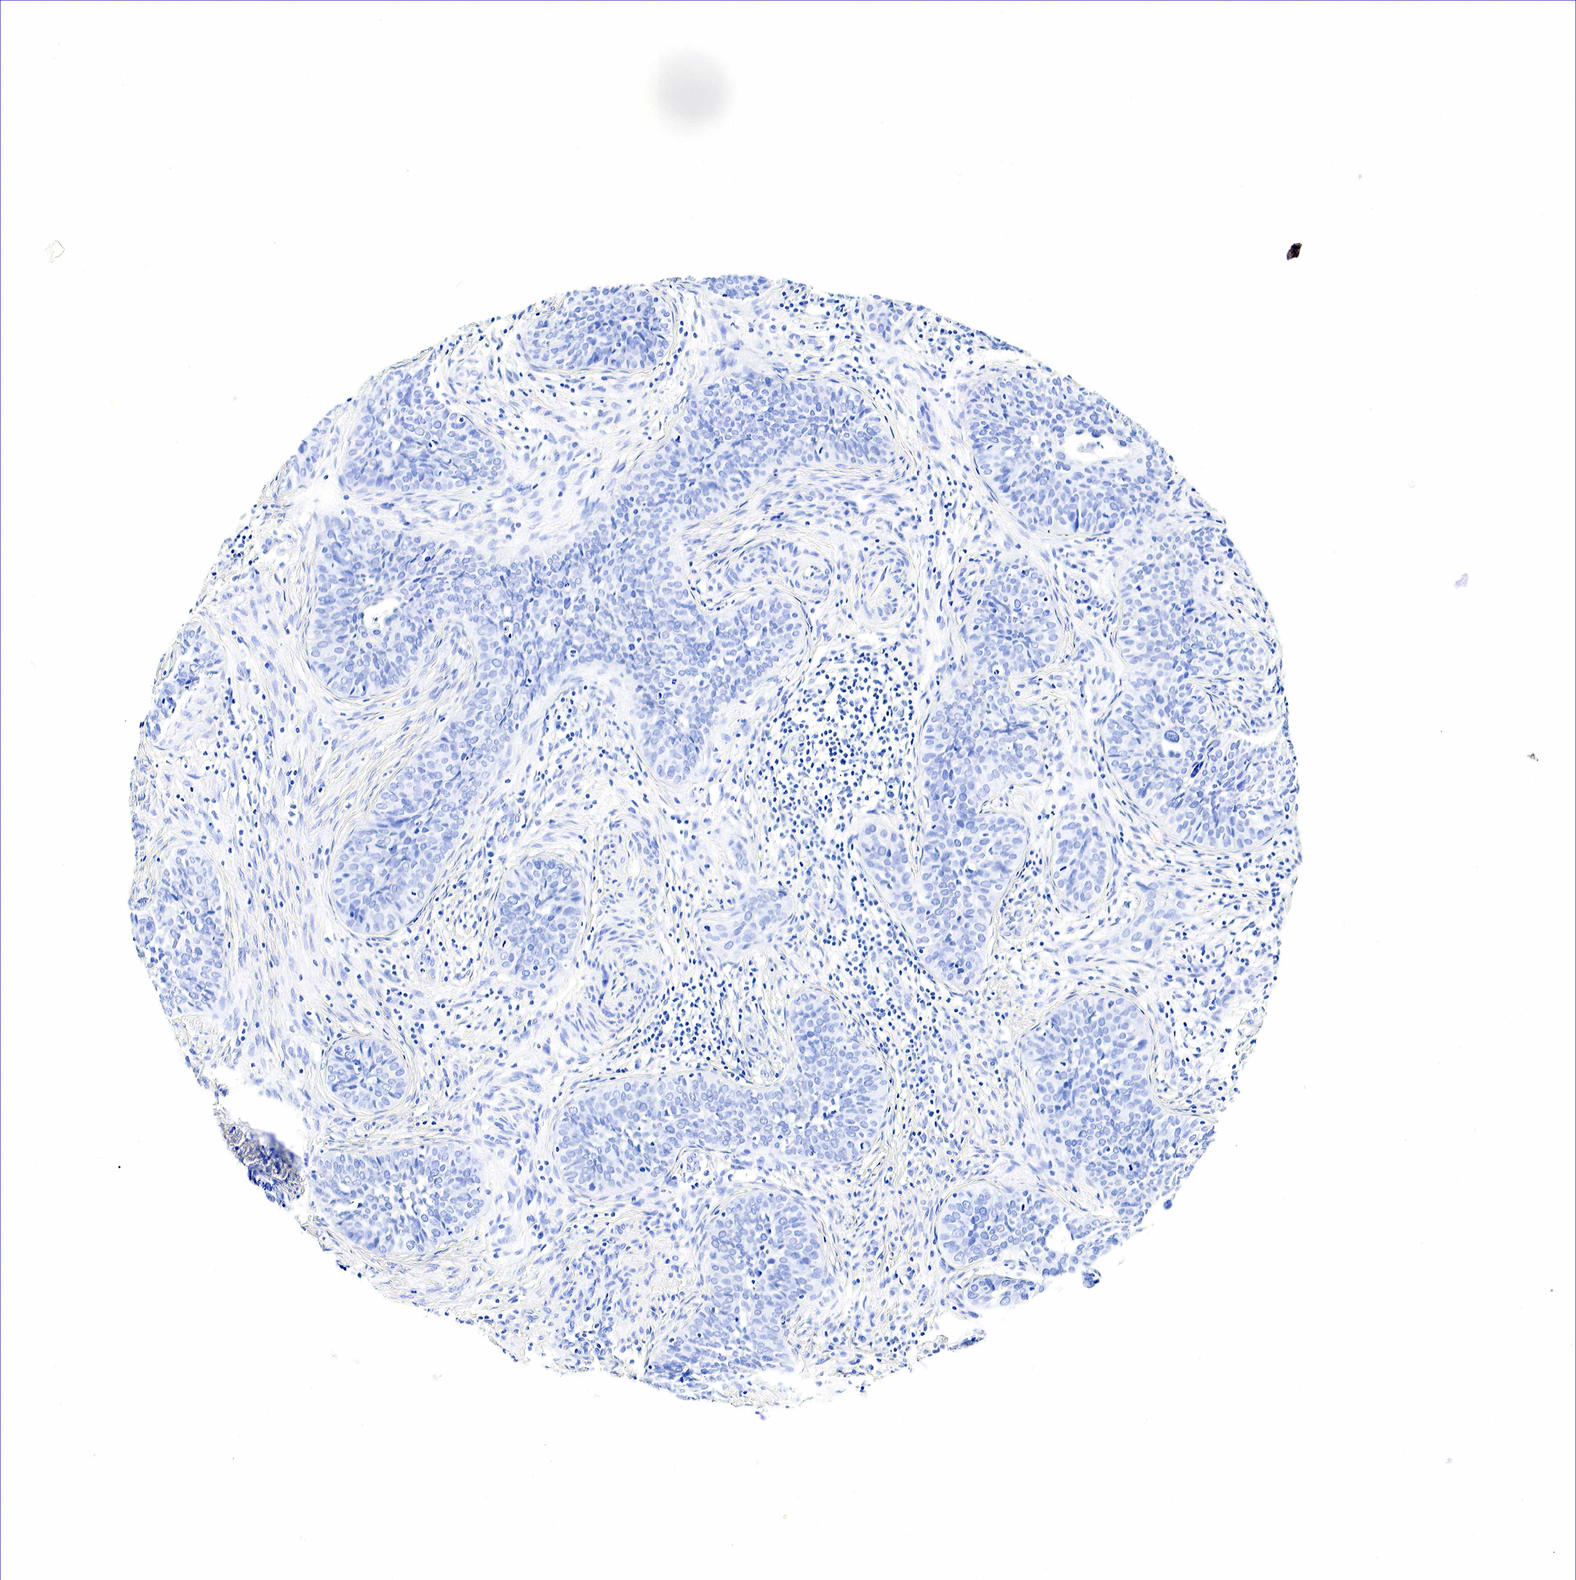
{"staining": {"intensity": "negative", "quantity": "none", "location": "none"}, "tissue": "cervical cancer", "cell_type": "Tumor cells", "image_type": "cancer", "snomed": [{"axis": "morphology", "description": "Squamous cell carcinoma, NOS"}, {"axis": "topography", "description": "Cervix"}], "caption": "Immunohistochemistry photomicrograph of neoplastic tissue: cervical cancer (squamous cell carcinoma) stained with DAB (3,3'-diaminobenzidine) reveals no significant protein positivity in tumor cells.", "gene": "GAST", "patient": {"sex": "female", "age": 31}}